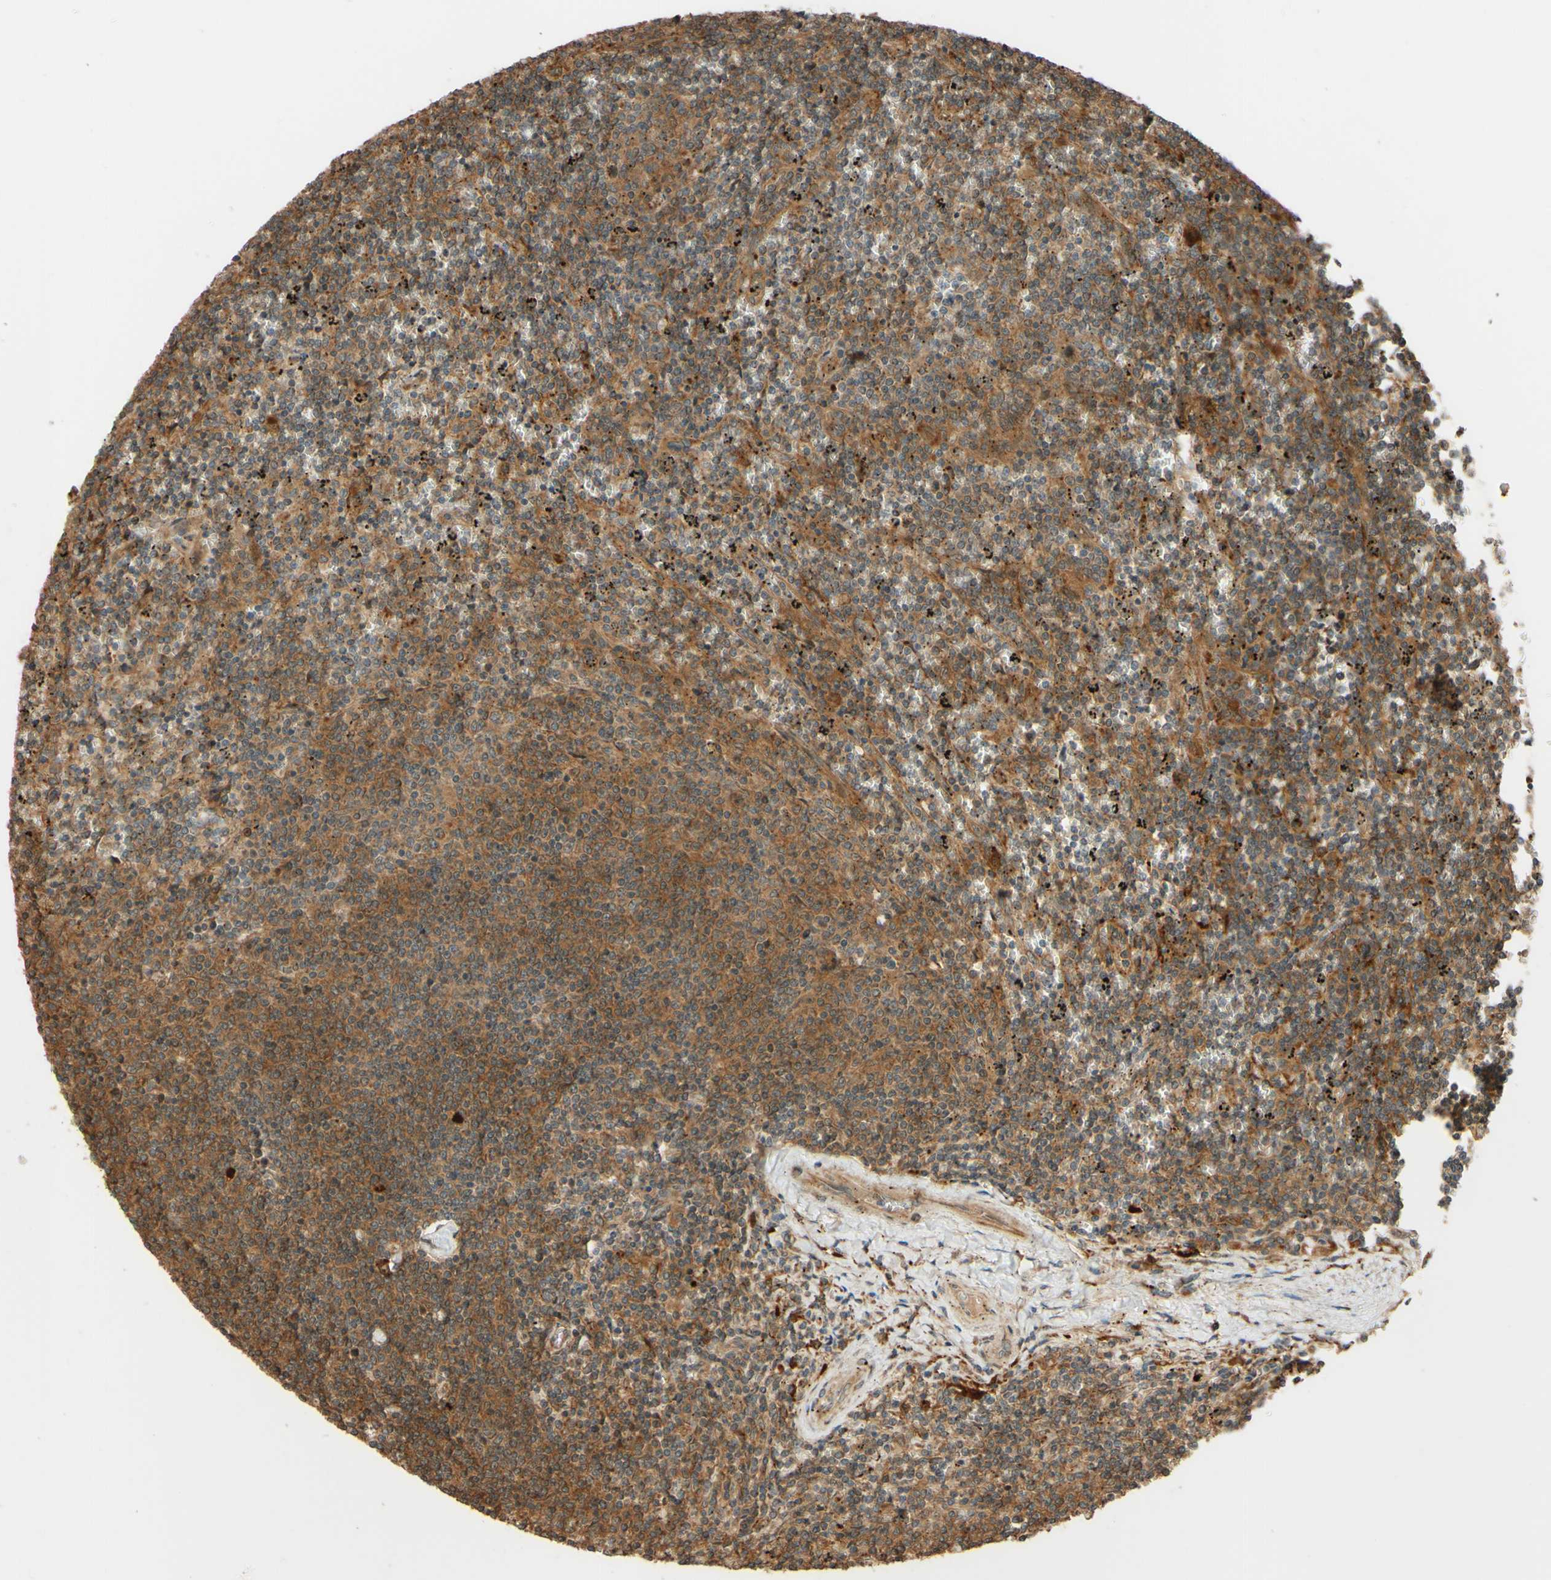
{"staining": {"intensity": "moderate", "quantity": ">75%", "location": "cytoplasmic/membranous"}, "tissue": "lymphoma", "cell_type": "Tumor cells", "image_type": "cancer", "snomed": [{"axis": "morphology", "description": "Malignant lymphoma, non-Hodgkin's type, Low grade"}, {"axis": "topography", "description": "Spleen"}], "caption": "Immunohistochemistry (IHC) (DAB (3,3'-diaminobenzidine)) staining of human lymphoma demonstrates moderate cytoplasmic/membranous protein positivity in approximately >75% of tumor cells.", "gene": "RNF19A", "patient": {"sex": "female", "age": 50}}